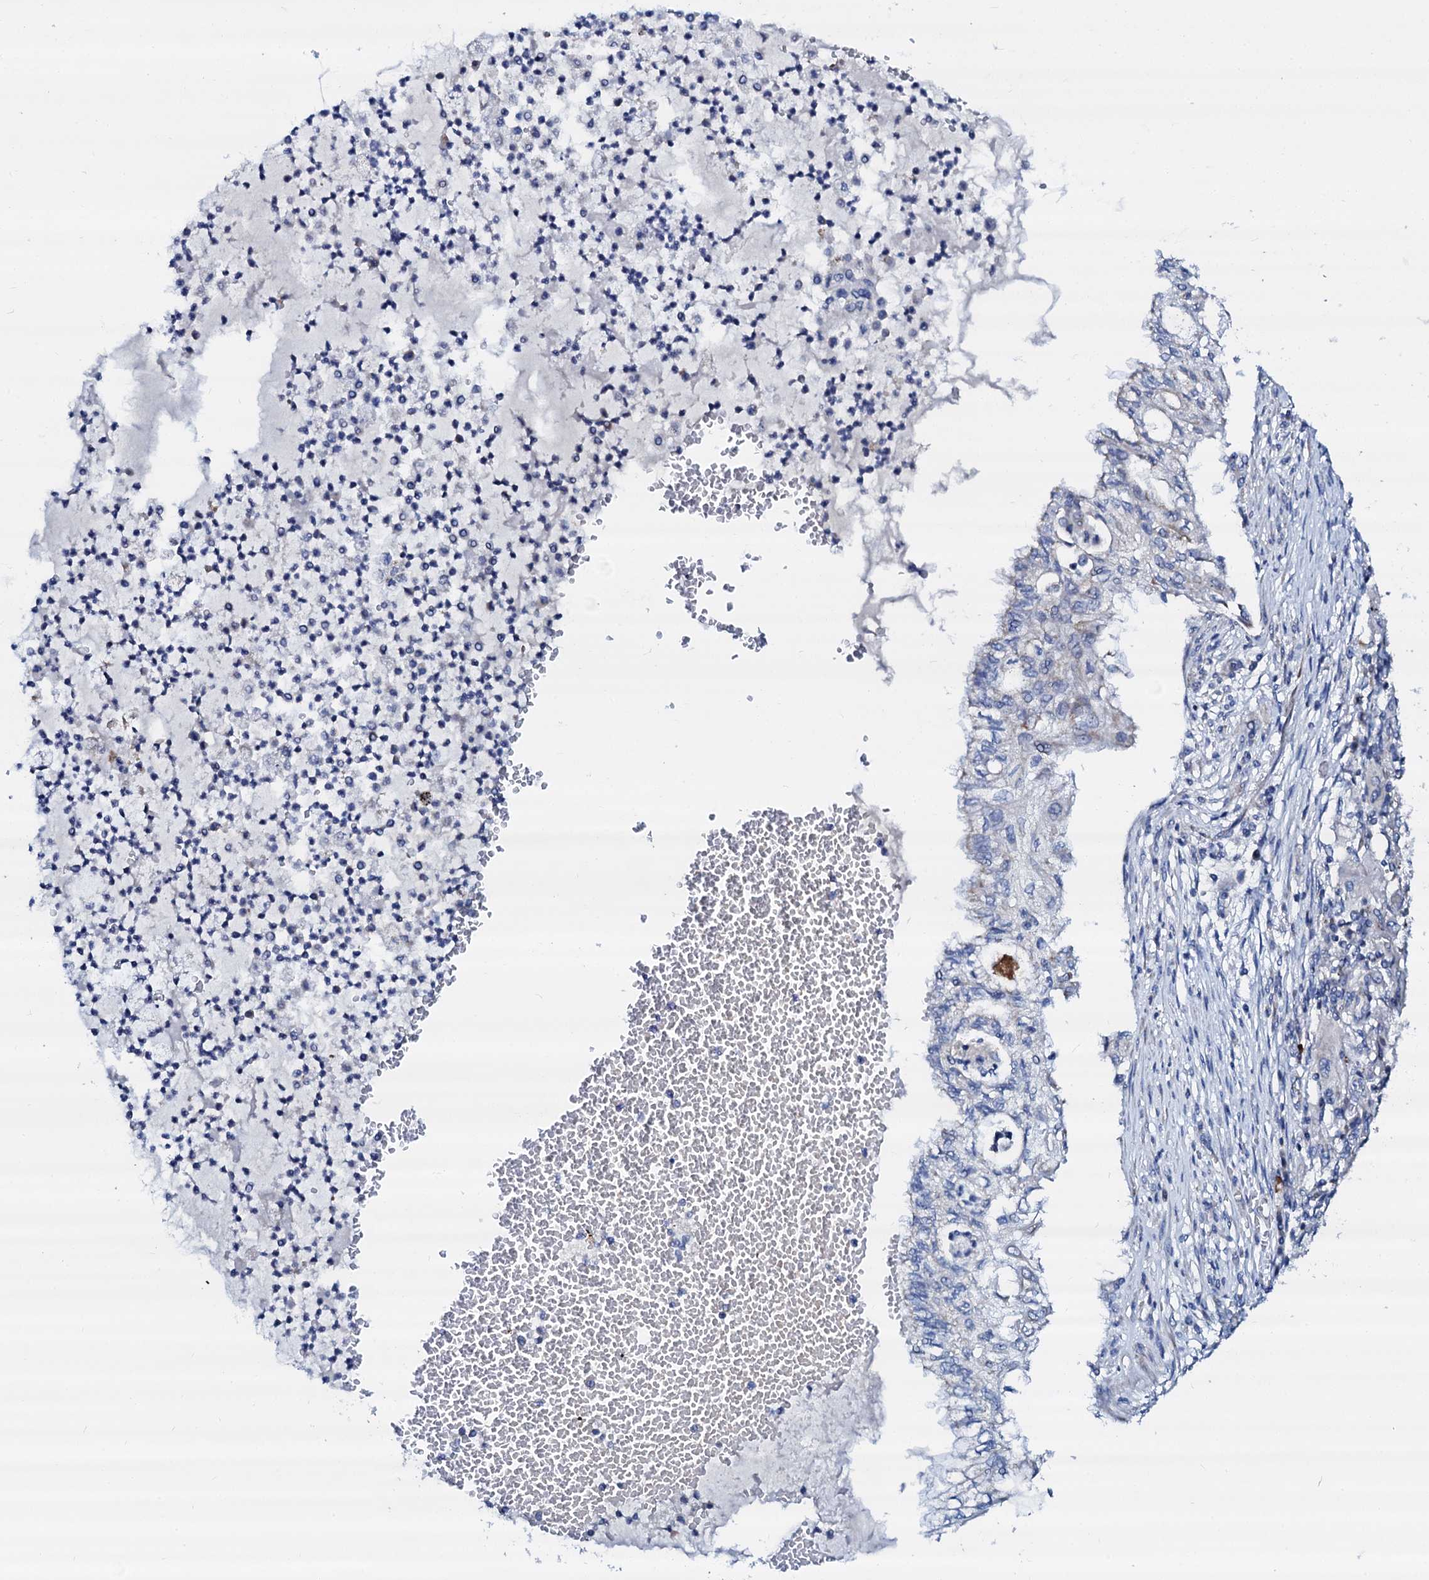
{"staining": {"intensity": "negative", "quantity": "none", "location": "none"}, "tissue": "lung cancer", "cell_type": "Tumor cells", "image_type": "cancer", "snomed": [{"axis": "morphology", "description": "Adenocarcinoma, NOS"}, {"axis": "topography", "description": "Lung"}], "caption": "Tumor cells are negative for protein expression in human lung cancer. (DAB IHC with hematoxylin counter stain).", "gene": "SLC37A4", "patient": {"sex": "female", "age": 70}}